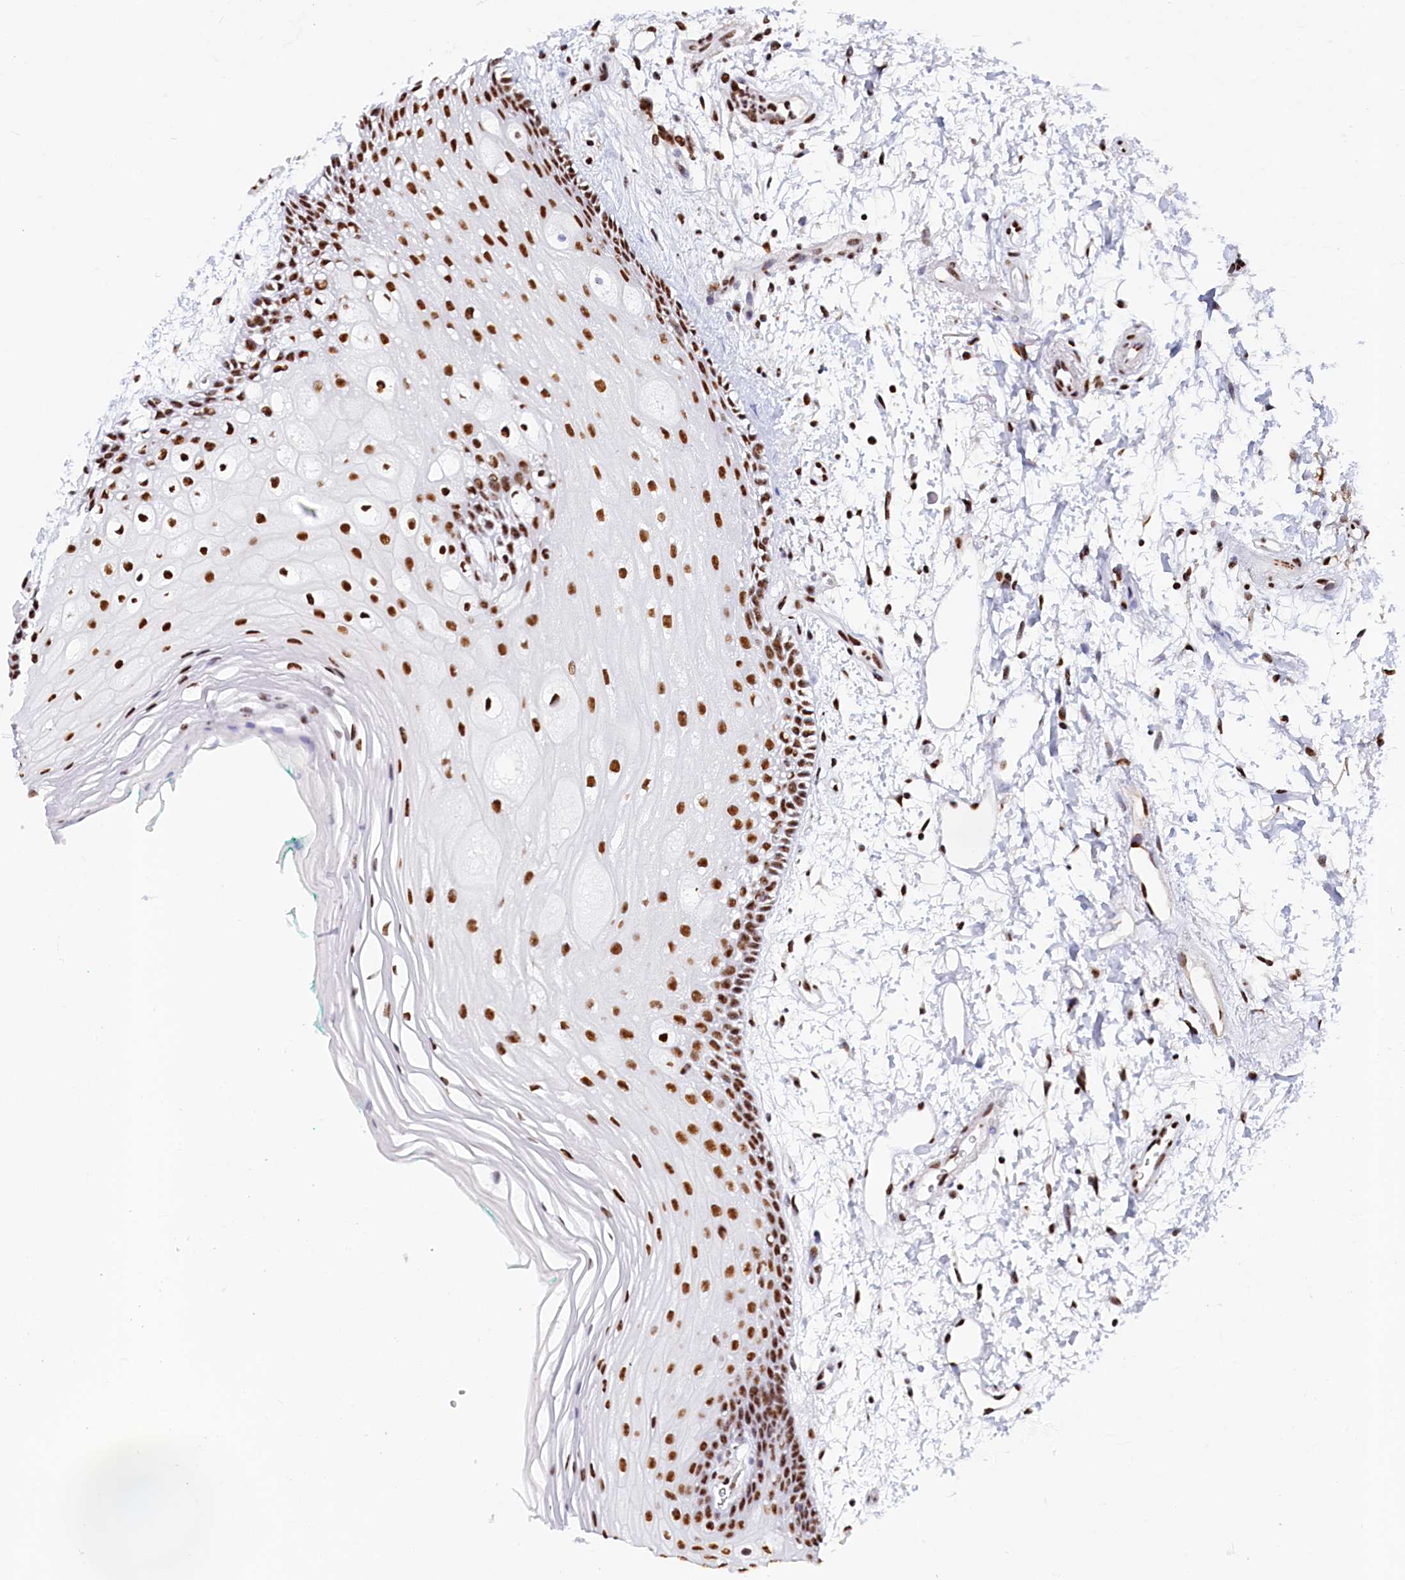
{"staining": {"intensity": "strong", "quantity": ">75%", "location": "nuclear"}, "tissue": "oral mucosa", "cell_type": "Squamous epithelial cells", "image_type": "normal", "snomed": [{"axis": "morphology", "description": "Normal tissue, NOS"}, {"axis": "topography", "description": "Skeletal muscle"}, {"axis": "topography", "description": "Oral tissue"}, {"axis": "topography", "description": "Peripheral nerve tissue"}], "caption": "A high-resolution image shows immunohistochemistry staining of unremarkable oral mucosa, which demonstrates strong nuclear expression in about >75% of squamous epithelial cells.", "gene": "MOSPD3", "patient": {"sex": "female", "age": 84}}